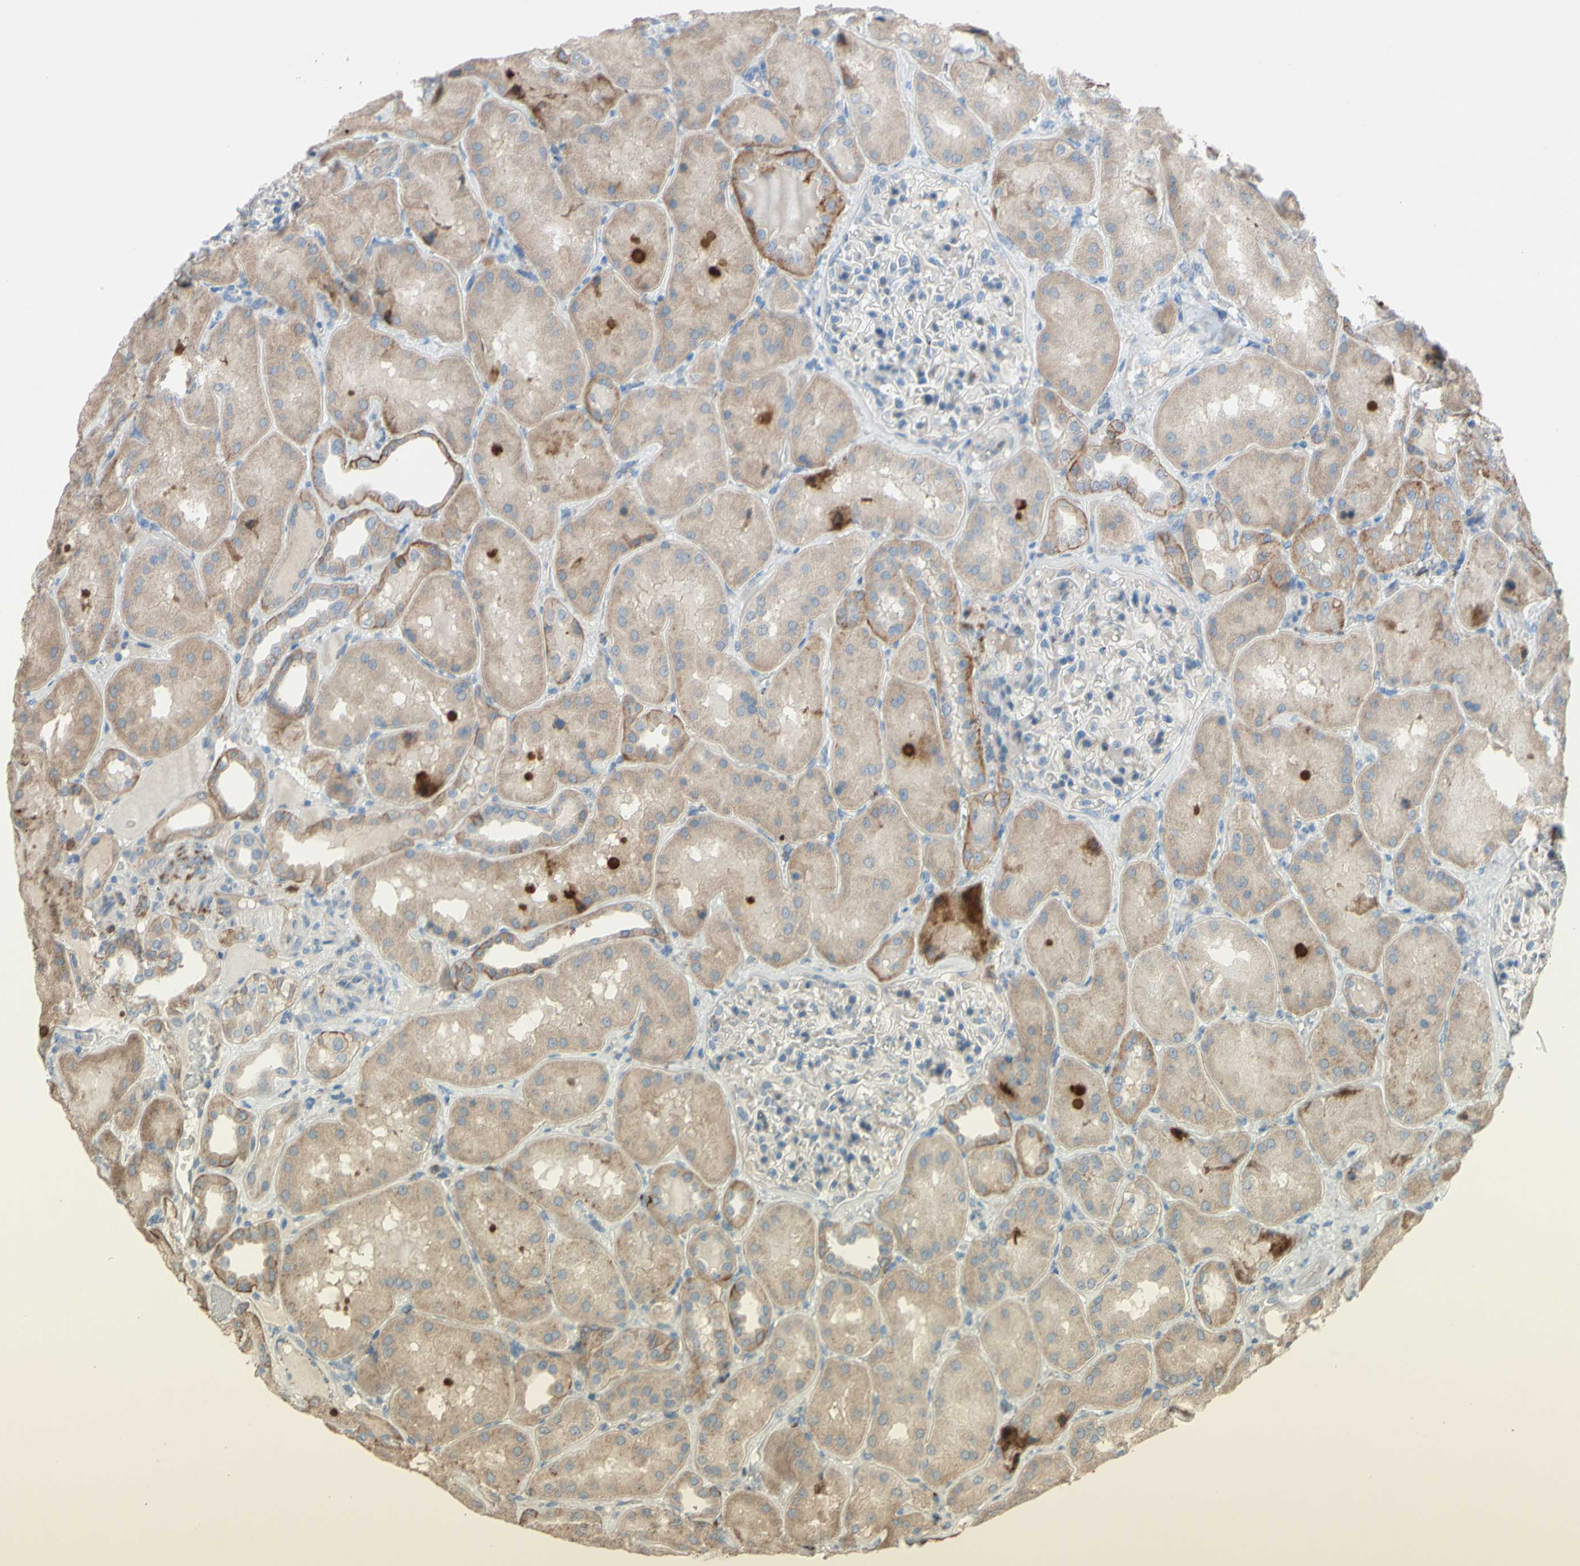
{"staining": {"intensity": "weak", "quantity": "<25%", "location": "cytoplasmic/membranous"}, "tissue": "kidney", "cell_type": "Cells in glomeruli", "image_type": "normal", "snomed": [{"axis": "morphology", "description": "Normal tissue, NOS"}, {"axis": "topography", "description": "Kidney"}], "caption": "This is an IHC photomicrograph of normal human kidney. There is no staining in cells in glomeruli.", "gene": "CDCP1", "patient": {"sex": "female", "age": 56}}